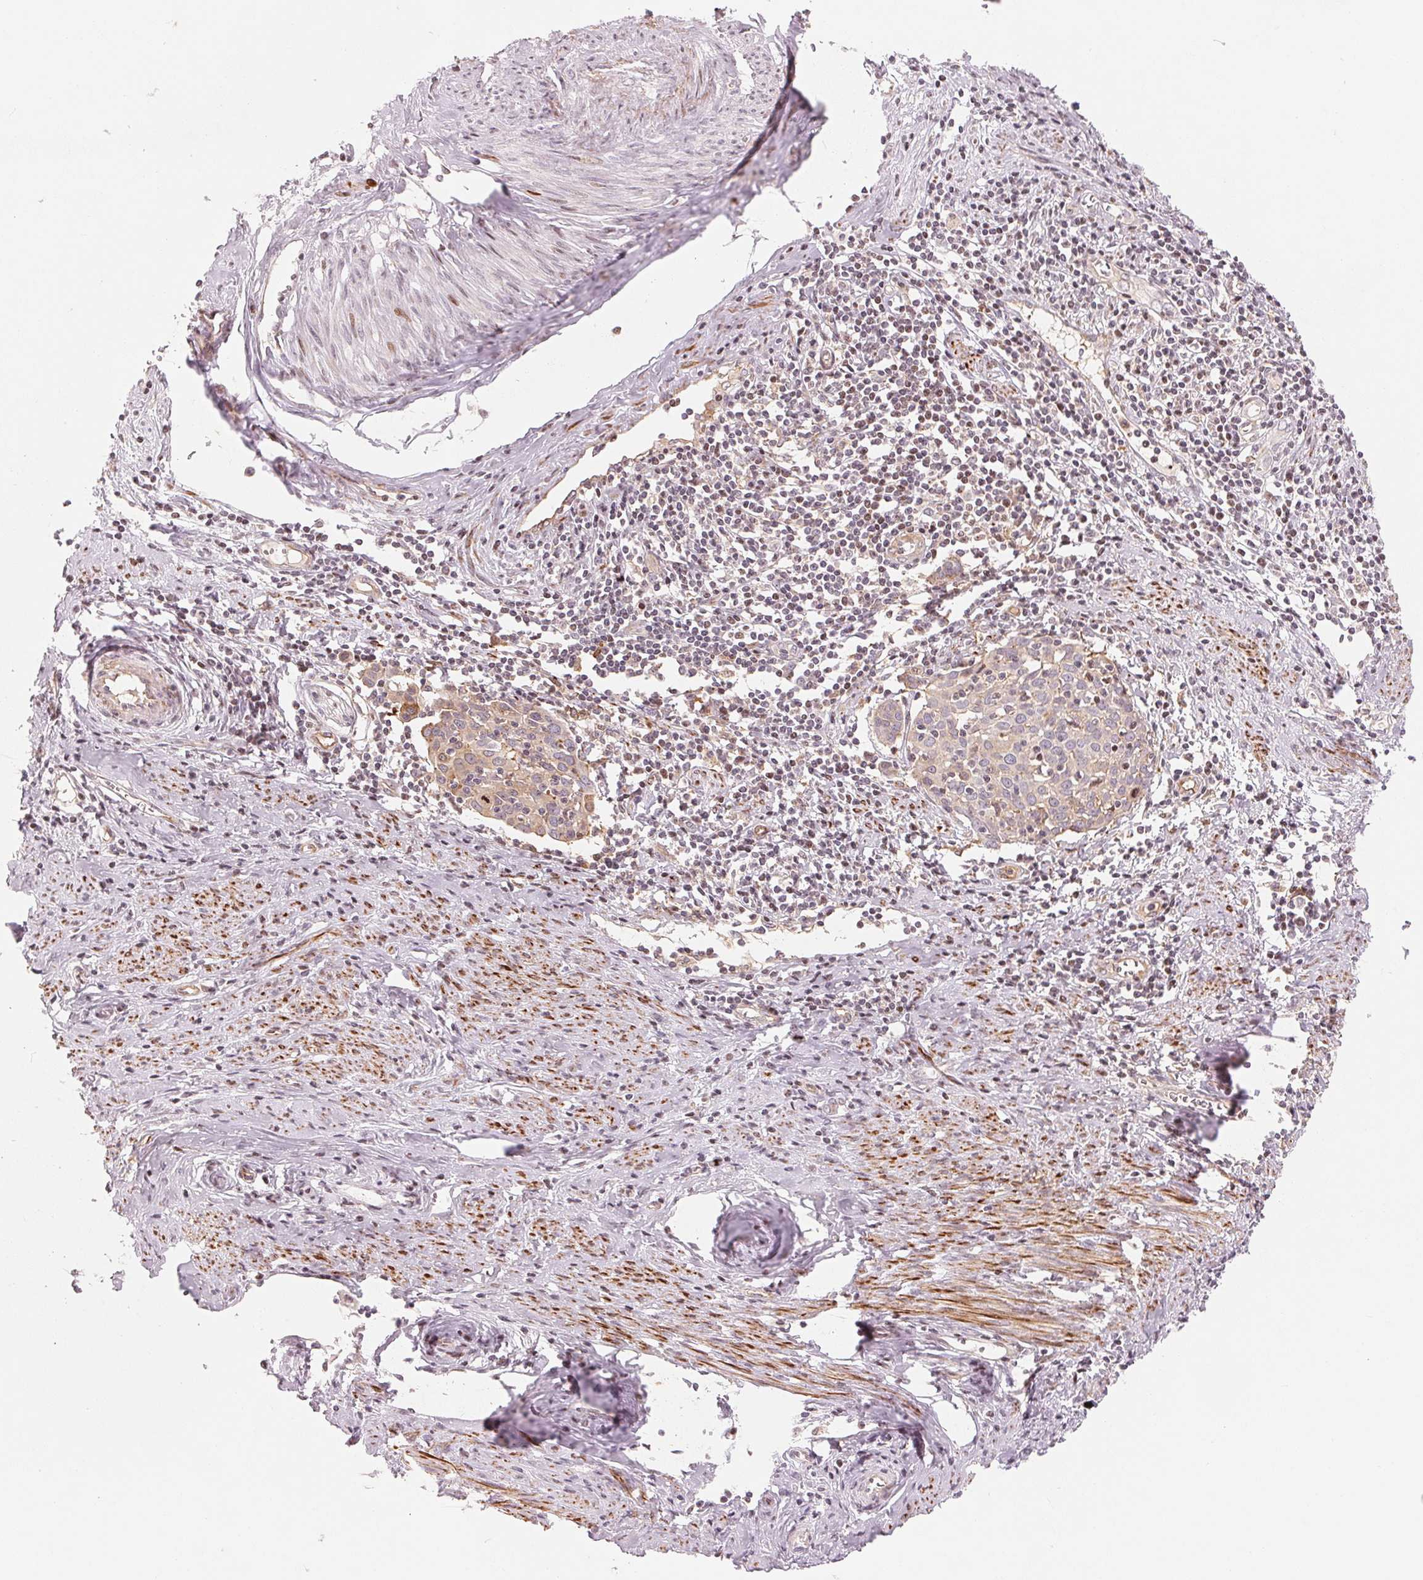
{"staining": {"intensity": "weak", "quantity": "<25%", "location": "cytoplasmic/membranous"}, "tissue": "cervical cancer", "cell_type": "Tumor cells", "image_type": "cancer", "snomed": [{"axis": "morphology", "description": "Squamous cell carcinoma, NOS"}, {"axis": "topography", "description": "Cervix"}], "caption": "This is an IHC photomicrograph of human cervical cancer (squamous cell carcinoma). There is no staining in tumor cells.", "gene": "SLC17A4", "patient": {"sex": "female", "age": 62}}